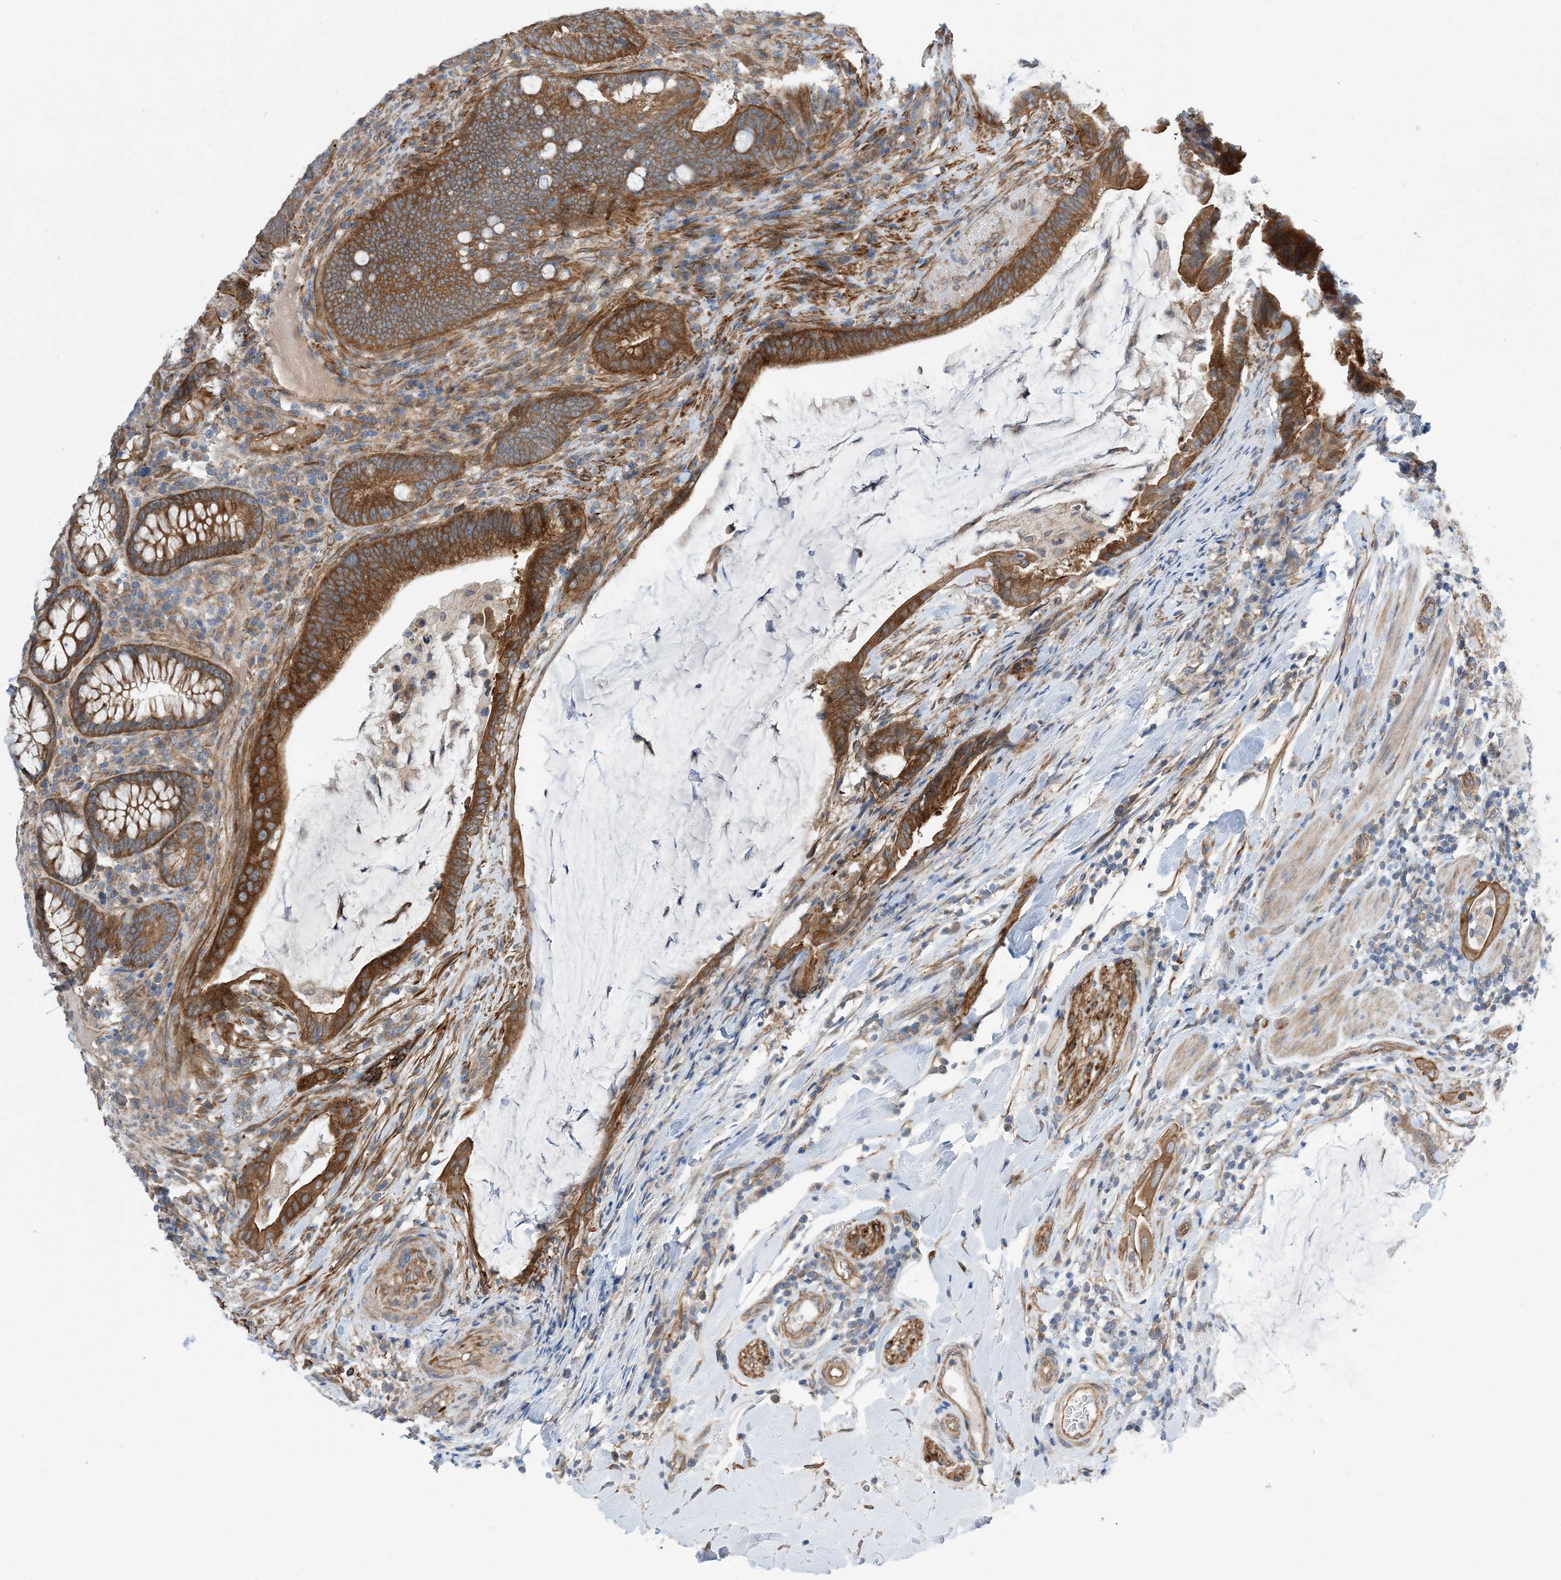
{"staining": {"intensity": "strong", "quantity": ">75%", "location": "cytoplasmic/membranous"}, "tissue": "colorectal cancer", "cell_type": "Tumor cells", "image_type": "cancer", "snomed": [{"axis": "morphology", "description": "Adenocarcinoma, NOS"}, {"axis": "topography", "description": "Colon"}], "caption": "About >75% of tumor cells in human colorectal cancer (adenocarcinoma) reveal strong cytoplasmic/membranous protein expression as visualized by brown immunohistochemical staining.", "gene": "EHBP1", "patient": {"sex": "female", "age": 66}}